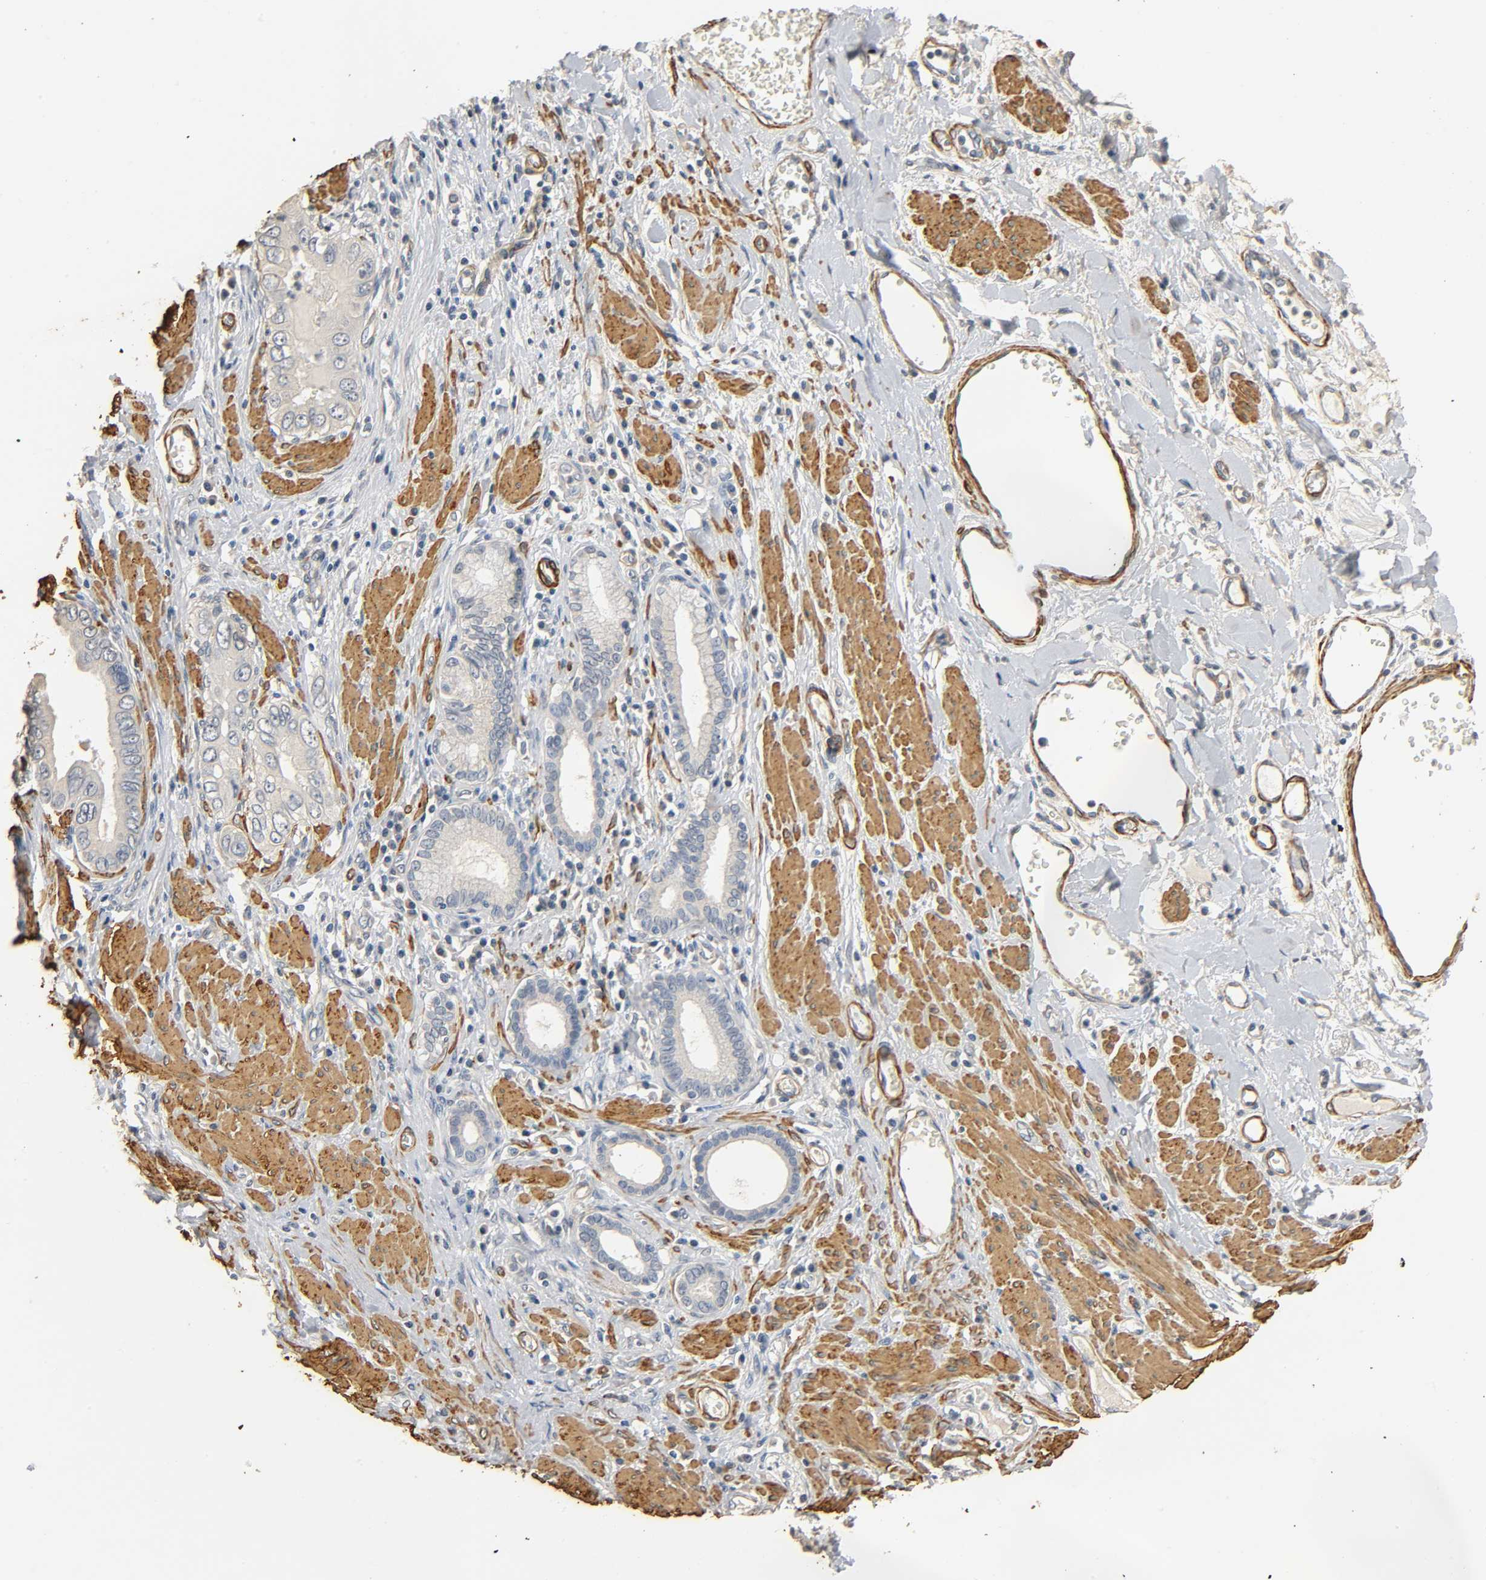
{"staining": {"intensity": "weak", "quantity": ">75%", "location": "cytoplasmic/membranous"}, "tissue": "pancreatic cancer", "cell_type": "Tumor cells", "image_type": "cancer", "snomed": [{"axis": "morphology", "description": "Normal tissue, NOS"}, {"axis": "topography", "description": "Lymph node"}], "caption": "Protein staining of pancreatic cancer tissue exhibits weak cytoplasmic/membranous expression in about >75% of tumor cells.", "gene": "GSTA3", "patient": {"sex": "male", "age": 50}}